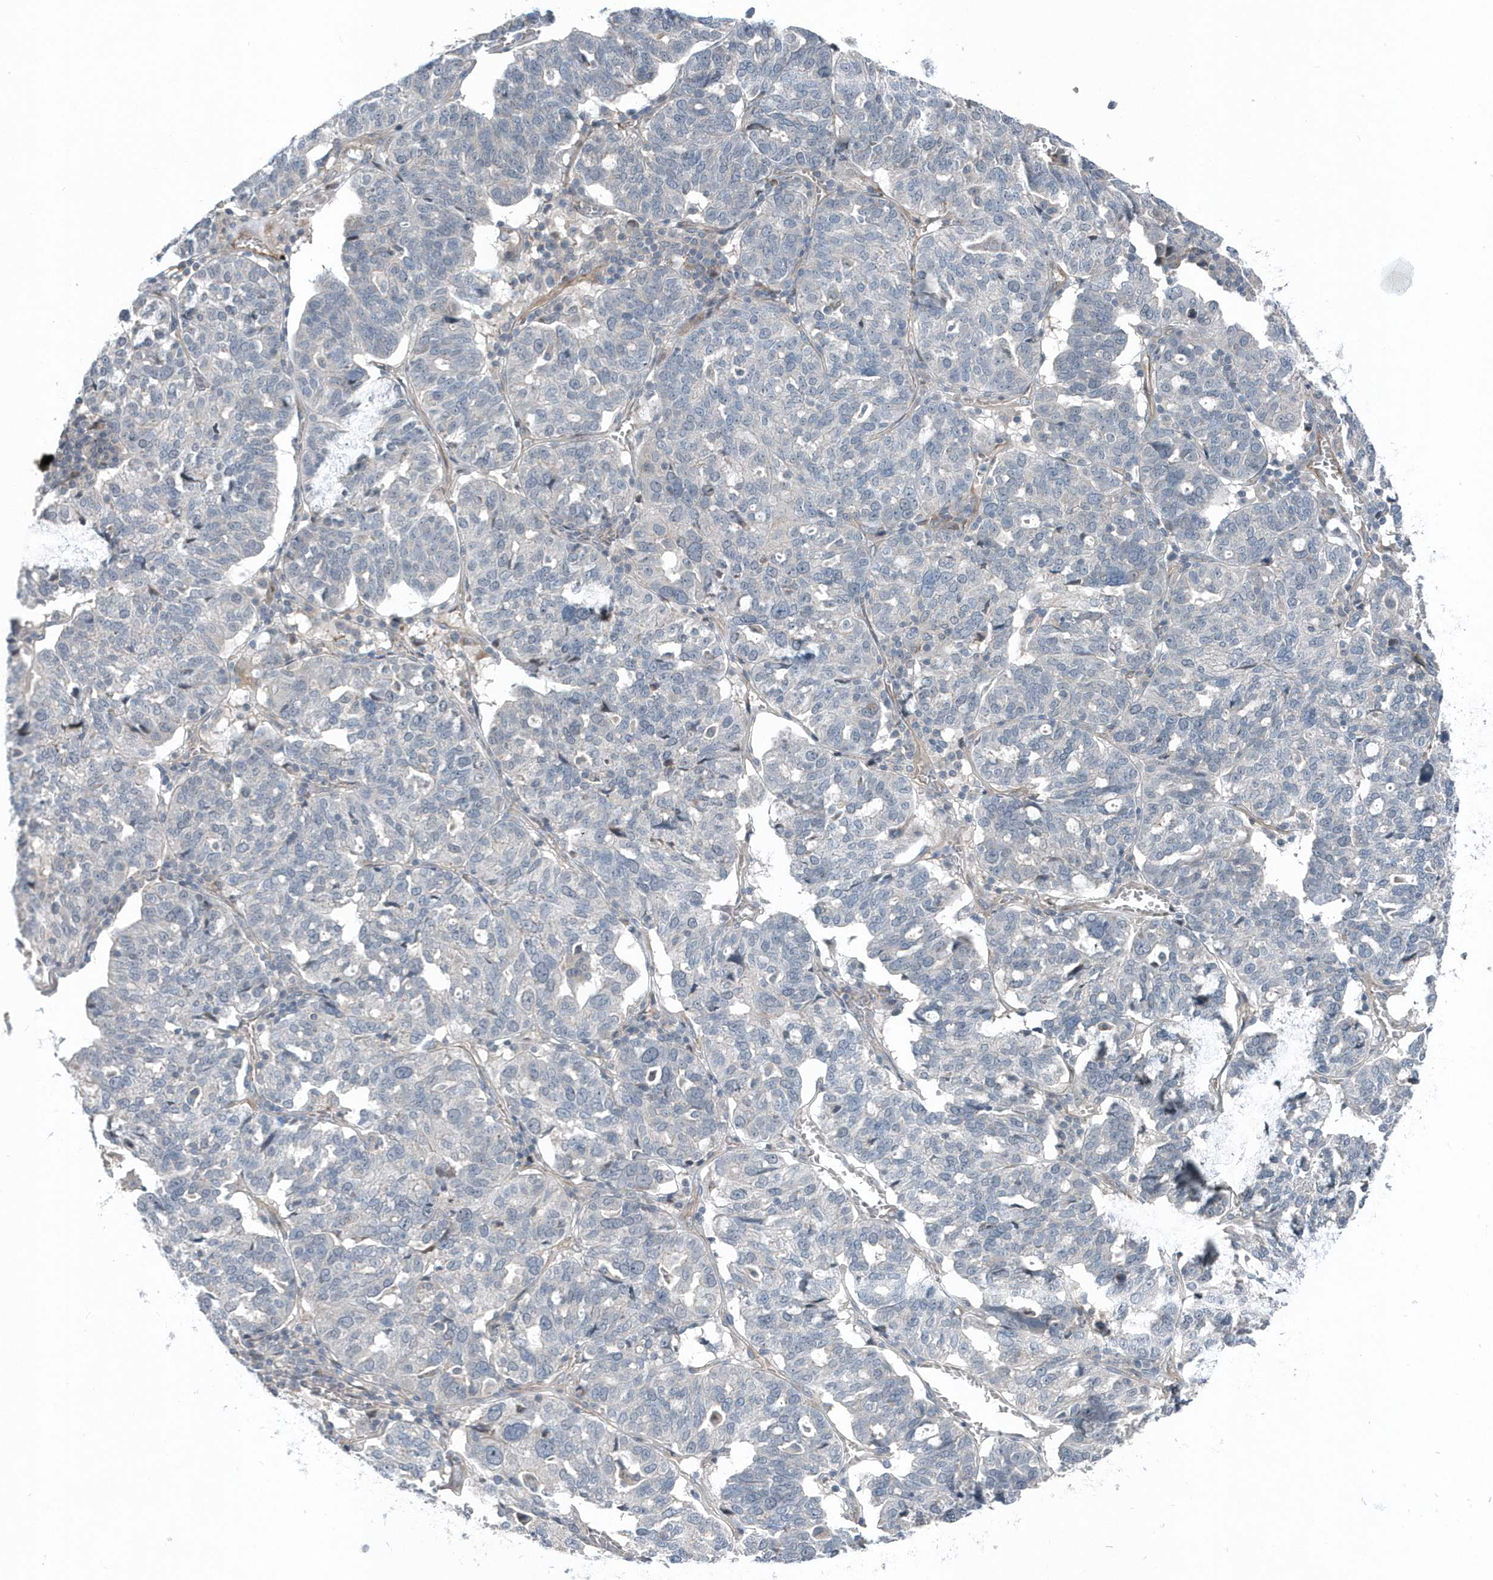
{"staining": {"intensity": "negative", "quantity": "none", "location": "none"}, "tissue": "ovarian cancer", "cell_type": "Tumor cells", "image_type": "cancer", "snomed": [{"axis": "morphology", "description": "Cystadenocarcinoma, serous, NOS"}, {"axis": "topography", "description": "Ovary"}], "caption": "Tumor cells show no significant protein staining in serous cystadenocarcinoma (ovarian).", "gene": "MCC", "patient": {"sex": "female", "age": 59}}